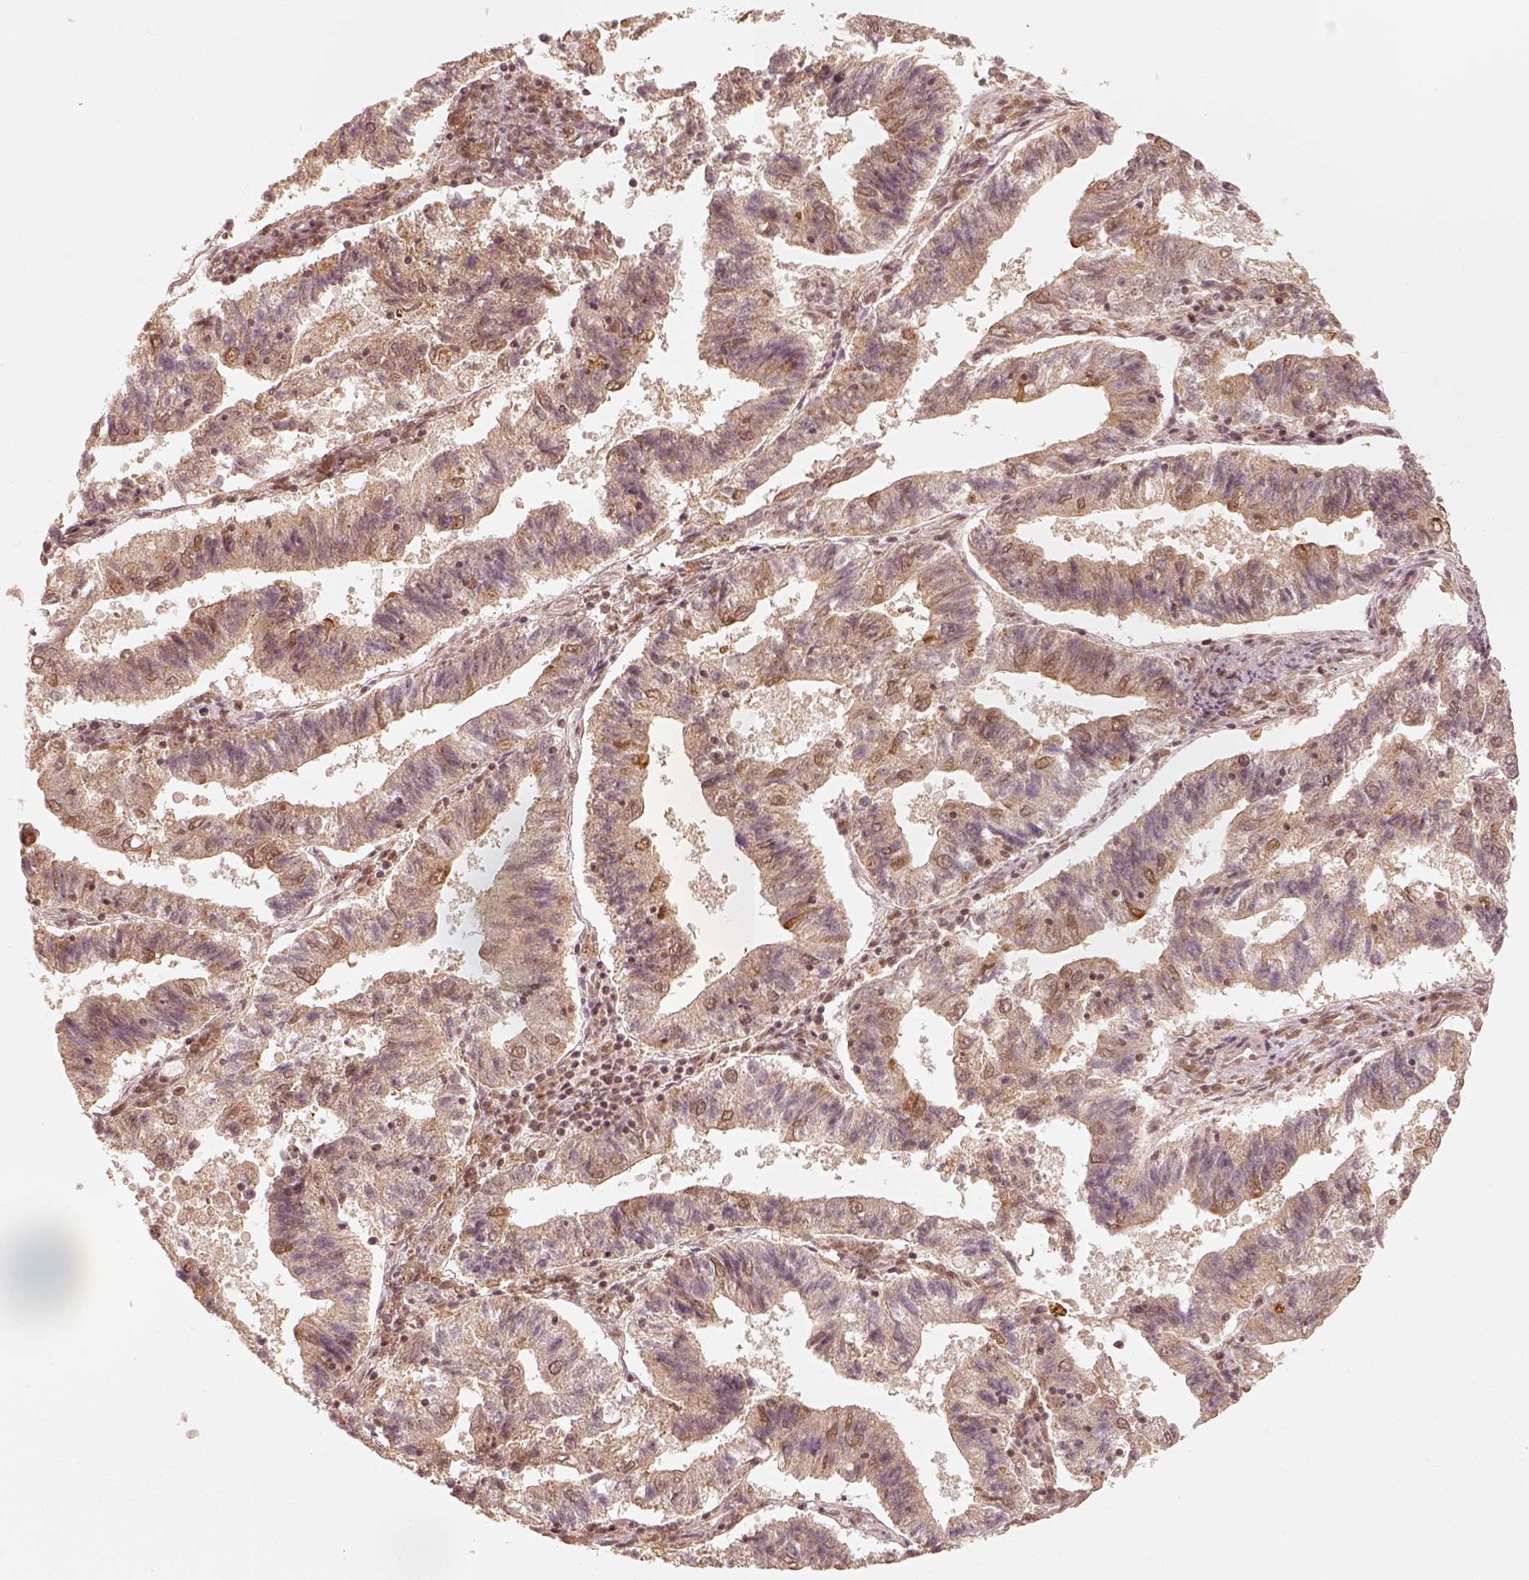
{"staining": {"intensity": "weak", "quantity": "<25%", "location": "nuclear"}, "tissue": "endometrial cancer", "cell_type": "Tumor cells", "image_type": "cancer", "snomed": [{"axis": "morphology", "description": "Adenocarcinoma, NOS"}, {"axis": "topography", "description": "Endometrium"}], "caption": "Tumor cells are negative for brown protein staining in endometrial cancer. (Stains: DAB (3,3'-diaminobenzidine) immunohistochemistry with hematoxylin counter stain, Microscopy: brightfield microscopy at high magnification).", "gene": "GMEB2", "patient": {"sex": "female", "age": 82}}